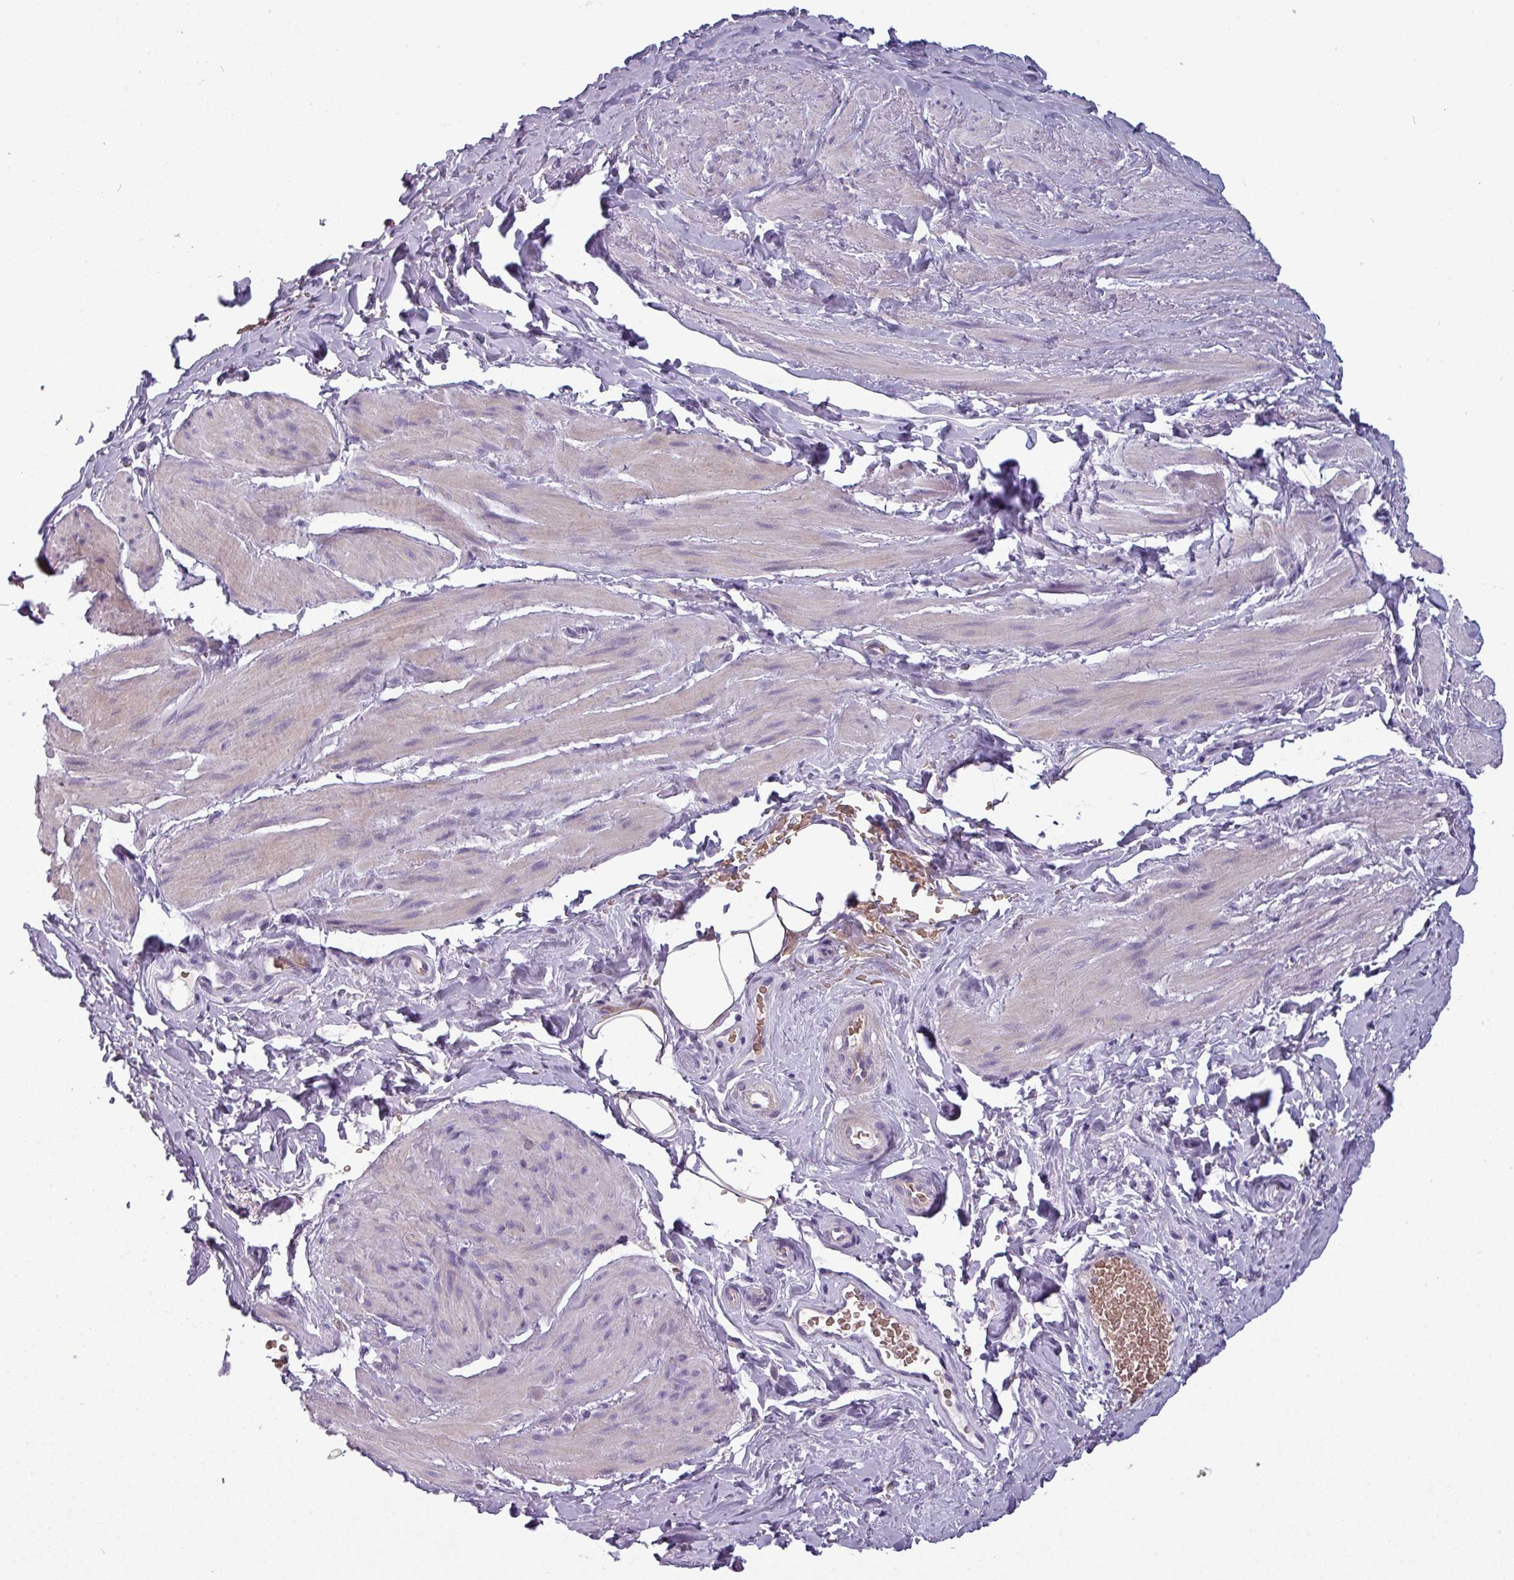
{"staining": {"intensity": "negative", "quantity": "none", "location": "none"}, "tissue": "smooth muscle", "cell_type": "Smooth muscle cells", "image_type": "normal", "snomed": [{"axis": "morphology", "description": "Normal tissue, NOS"}, {"axis": "topography", "description": "Smooth muscle"}, {"axis": "topography", "description": "Peripheral nerve tissue"}], "caption": "Image shows no protein positivity in smooth muscle cells of benign smooth muscle. The staining is performed using DAB (3,3'-diaminobenzidine) brown chromogen with nuclei counter-stained in using hematoxylin.", "gene": "AREL1", "patient": {"sex": "male", "age": 69}}